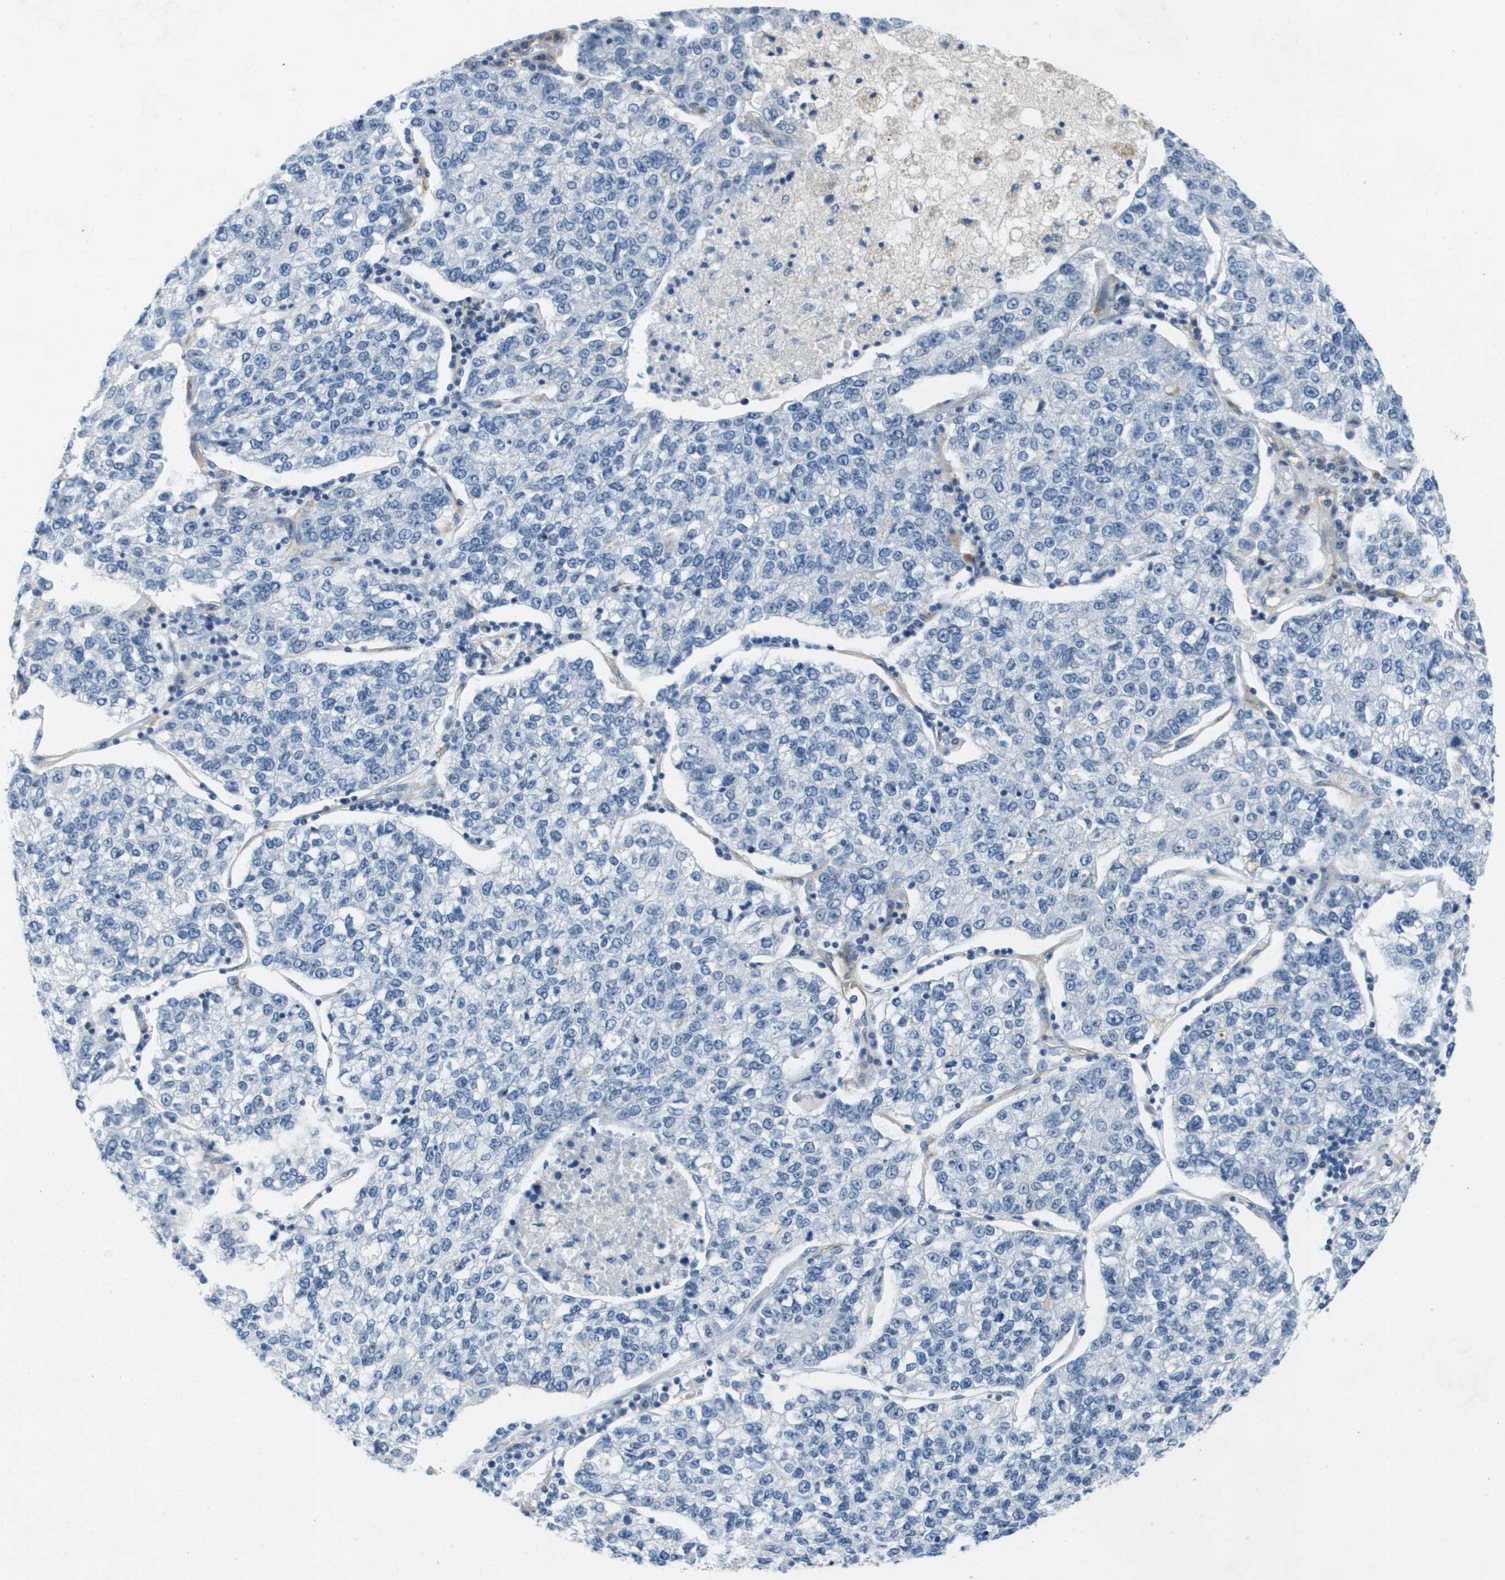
{"staining": {"intensity": "negative", "quantity": "none", "location": "none"}, "tissue": "lung cancer", "cell_type": "Tumor cells", "image_type": "cancer", "snomed": [{"axis": "morphology", "description": "Adenocarcinoma, NOS"}, {"axis": "topography", "description": "Lung"}], "caption": "An image of lung cancer stained for a protein shows no brown staining in tumor cells.", "gene": "ITGA6", "patient": {"sex": "male", "age": 49}}